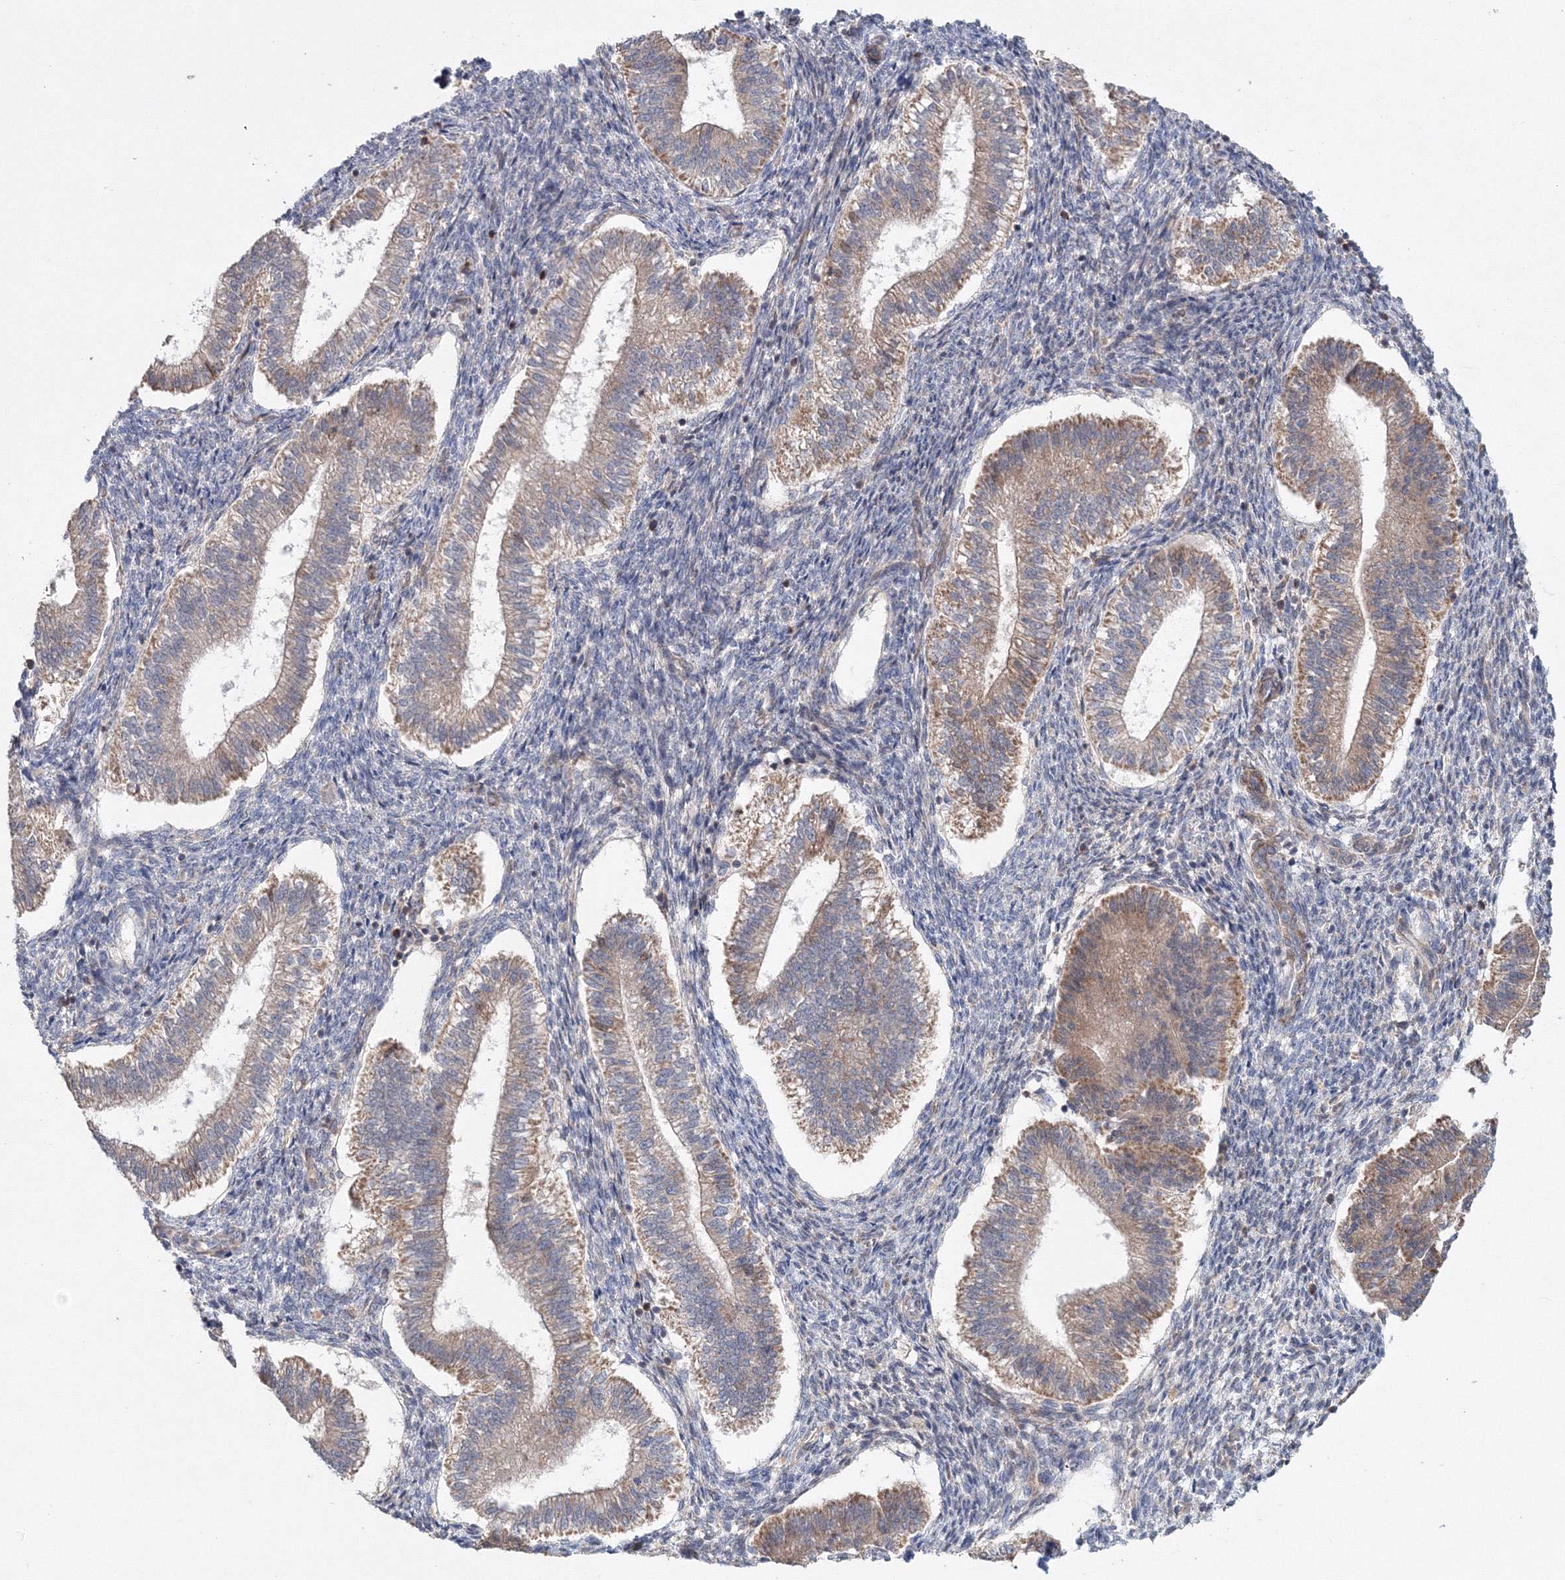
{"staining": {"intensity": "moderate", "quantity": "25%-75%", "location": "cytoplasmic/membranous"}, "tissue": "endometrium", "cell_type": "Cells in endometrial stroma", "image_type": "normal", "snomed": [{"axis": "morphology", "description": "Normal tissue, NOS"}, {"axis": "topography", "description": "Endometrium"}], "caption": "The photomicrograph demonstrates a brown stain indicating the presence of a protein in the cytoplasmic/membranous of cells in endometrial stroma in endometrium.", "gene": "NOA1", "patient": {"sex": "female", "age": 25}}